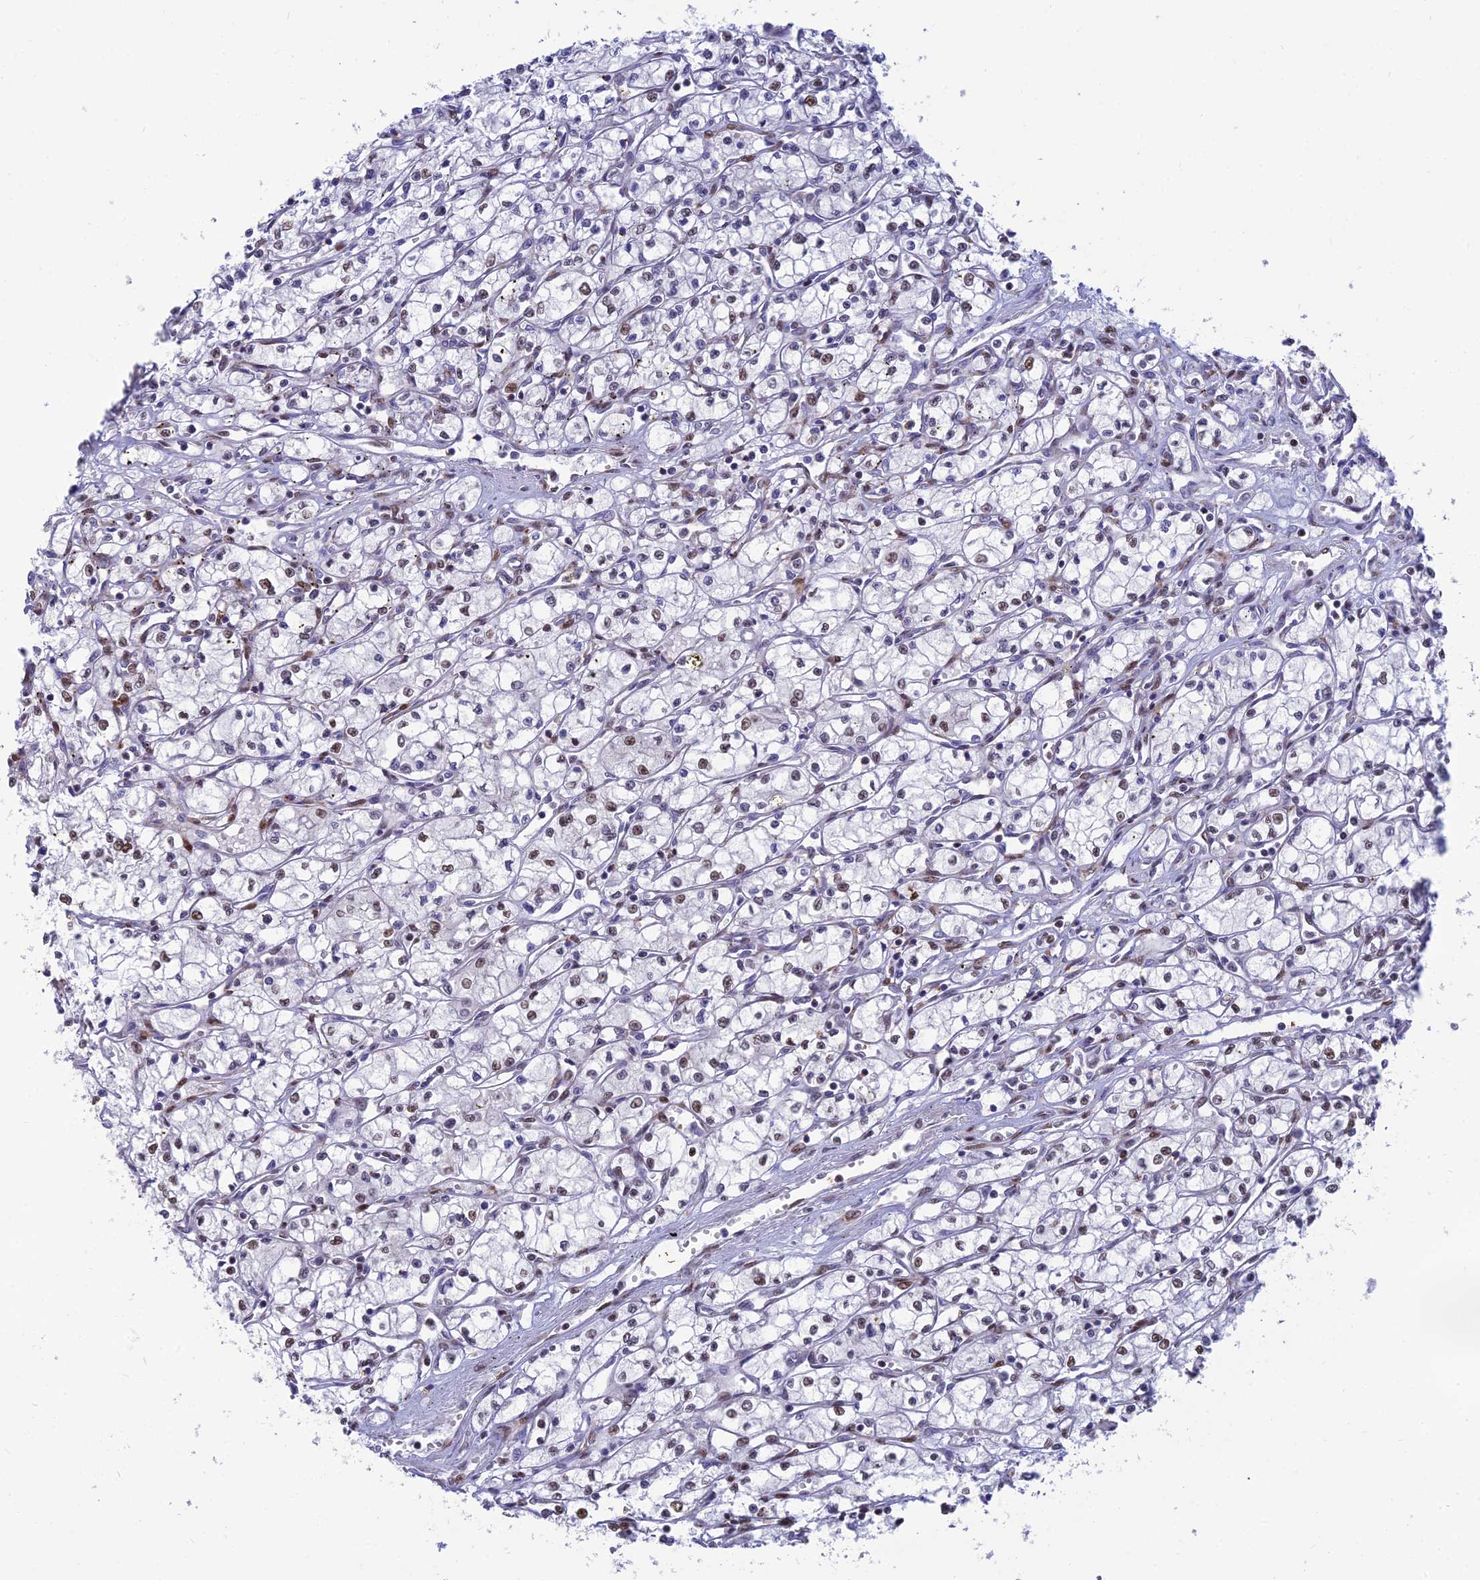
{"staining": {"intensity": "weak", "quantity": "<25%", "location": "nuclear"}, "tissue": "renal cancer", "cell_type": "Tumor cells", "image_type": "cancer", "snomed": [{"axis": "morphology", "description": "Adenocarcinoma, NOS"}, {"axis": "topography", "description": "Kidney"}], "caption": "Renal cancer was stained to show a protein in brown. There is no significant expression in tumor cells.", "gene": "CLK4", "patient": {"sex": "male", "age": 59}}